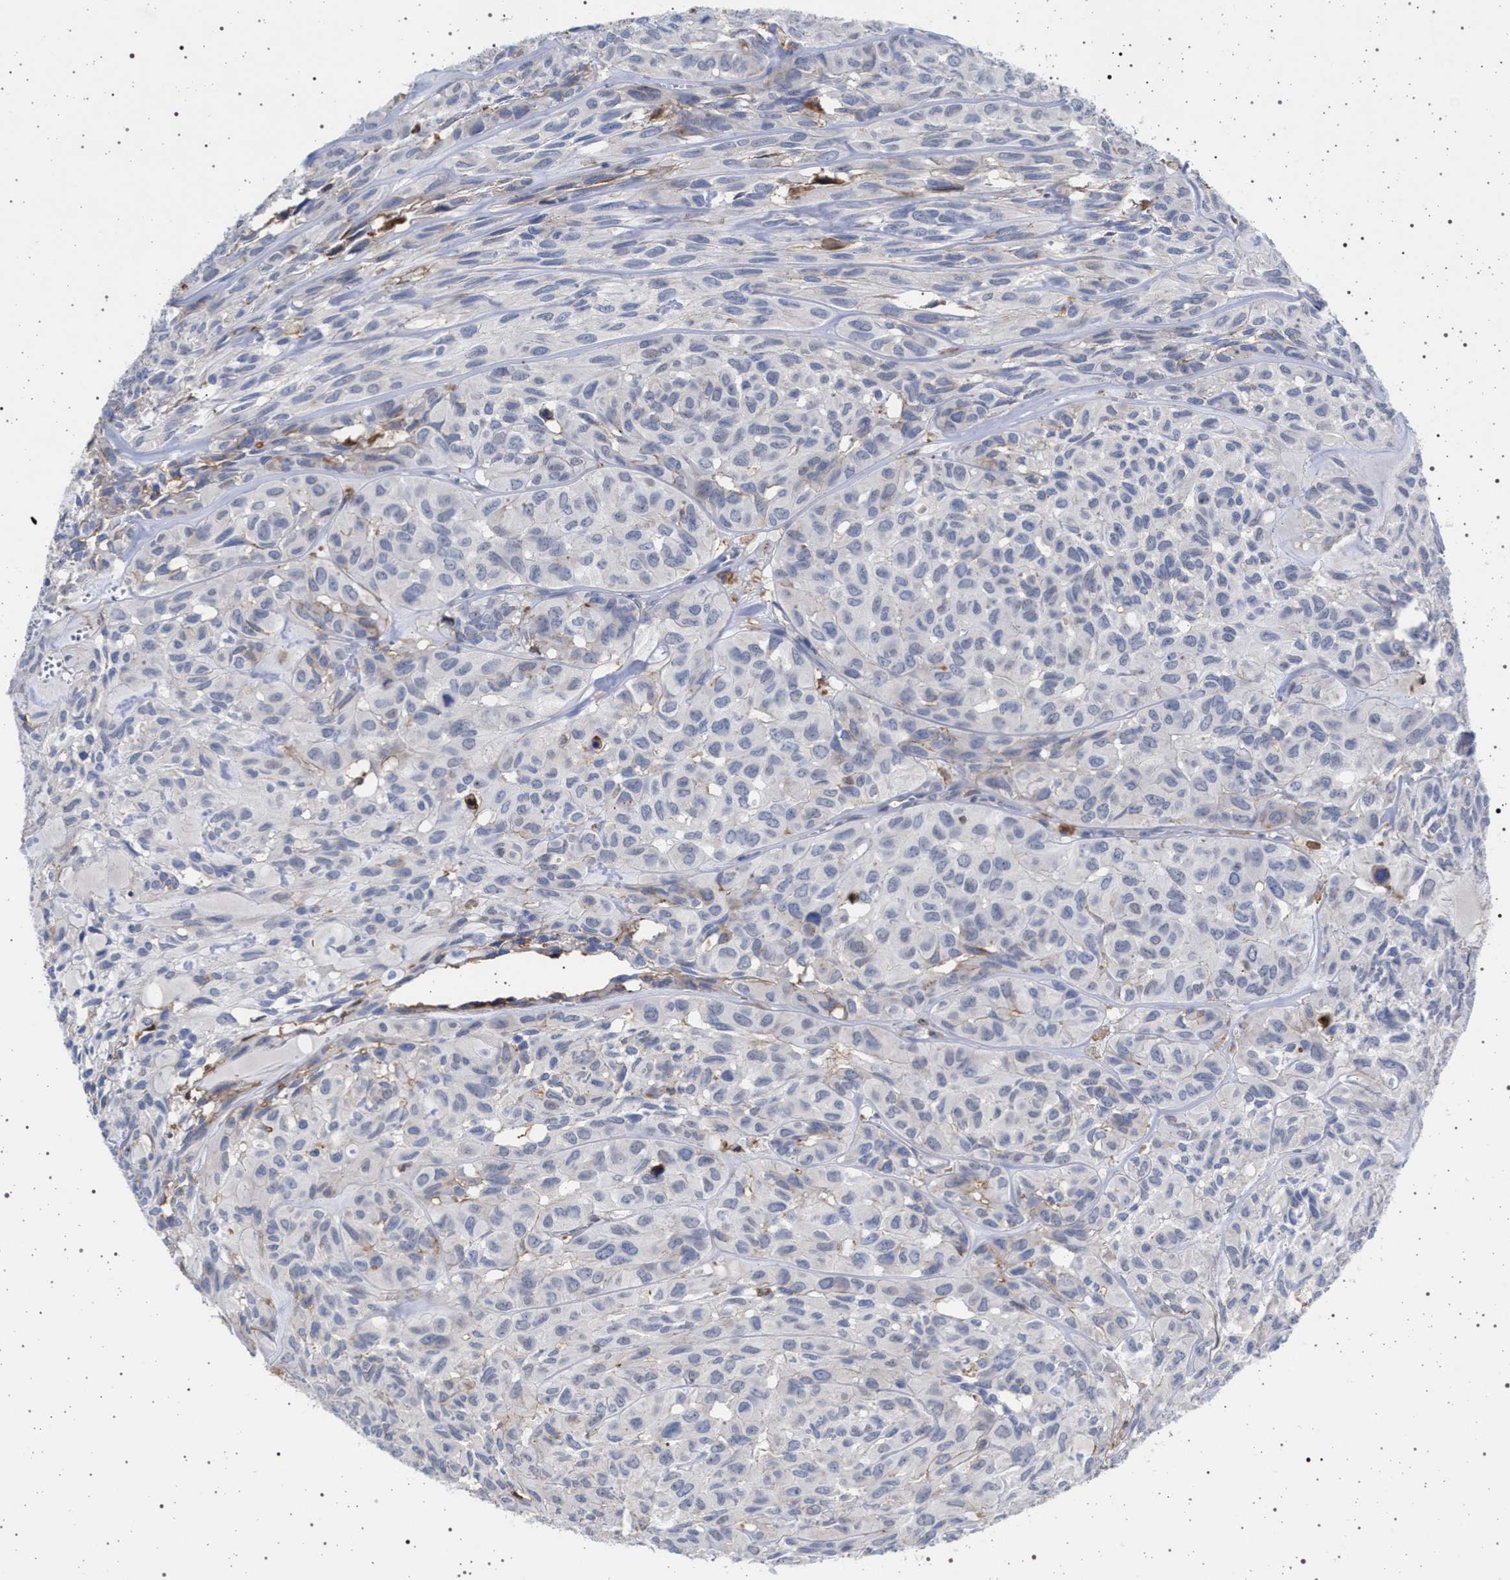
{"staining": {"intensity": "negative", "quantity": "none", "location": "none"}, "tissue": "head and neck cancer", "cell_type": "Tumor cells", "image_type": "cancer", "snomed": [{"axis": "morphology", "description": "Adenocarcinoma, NOS"}, {"axis": "topography", "description": "Salivary gland, NOS"}, {"axis": "topography", "description": "Head-Neck"}], "caption": "Immunohistochemical staining of head and neck adenocarcinoma exhibits no significant expression in tumor cells.", "gene": "PLG", "patient": {"sex": "female", "age": 76}}